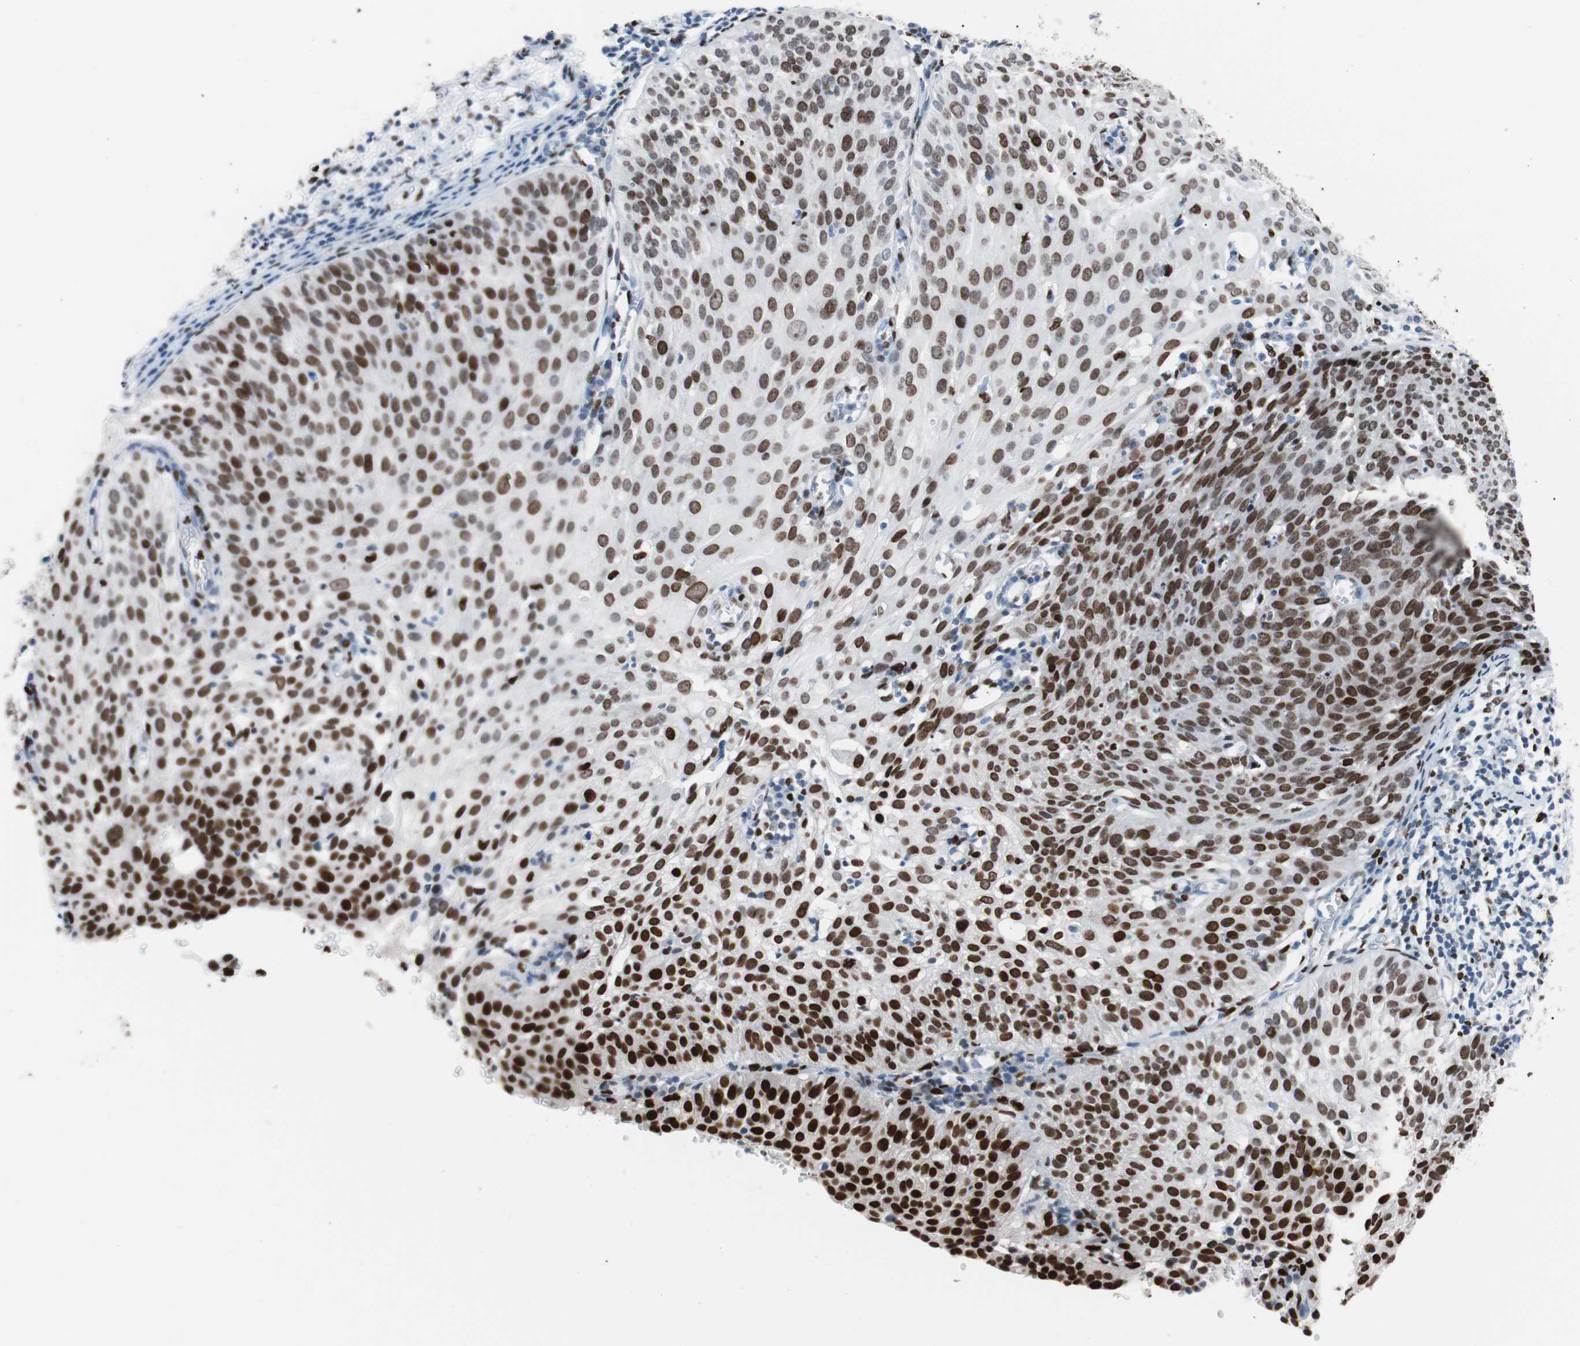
{"staining": {"intensity": "moderate", "quantity": ">75%", "location": "nuclear"}, "tissue": "cervical cancer", "cell_type": "Tumor cells", "image_type": "cancer", "snomed": [{"axis": "morphology", "description": "Squamous cell carcinoma, NOS"}, {"axis": "topography", "description": "Cervix"}], "caption": "IHC photomicrograph of human cervical squamous cell carcinoma stained for a protein (brown), which exhibits medium levels of moderate nuclear staining in approximately >75% of tumor cells.", "gene": "CEBPB", "patient": {"sex": "female", "age": 38}}